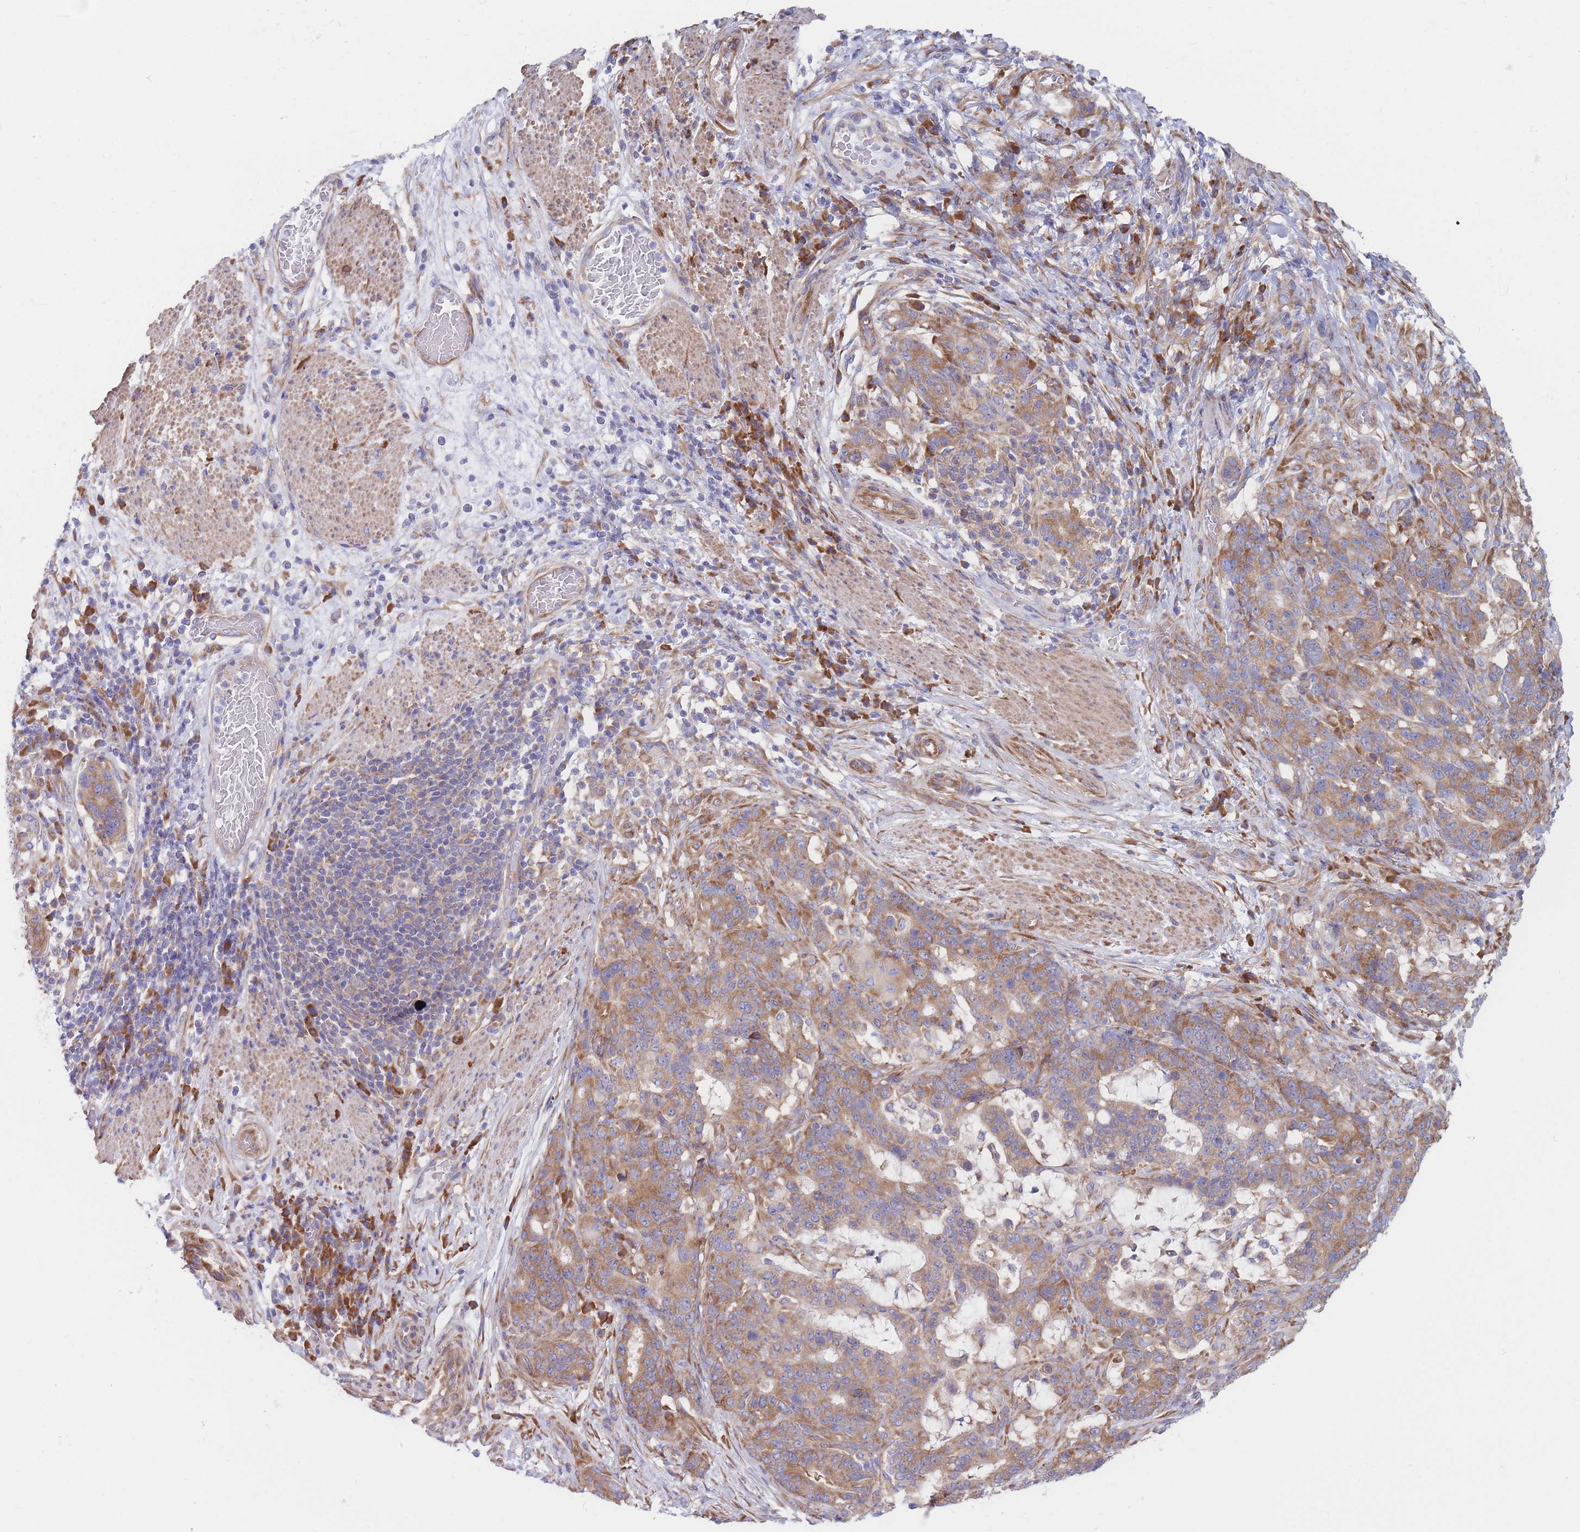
{"staining": {"intensity": "moderate", "quantity": ">75%", "location": "cytoplasmic/membranous"}, "tissue": "stomach cancer", "cell_type": "Tumor cells", "image_type": "cancer", "snomed": [{"axis": "morphology", "description": "Normal tissue, NOS"}, {"axis": "morphology", "description": "Adenocarcinoma, NOS"}, {"axis": "topography", "description": "Stomach"}], "caption": "Stomach cancer was stained to show a protein in brown. There is medium levels of moderate cytoplasmic/membranous expression in approximately >75% of tumor cells.", "gene": "RPL8", "patient": {"sex": "female", "age": 64}}